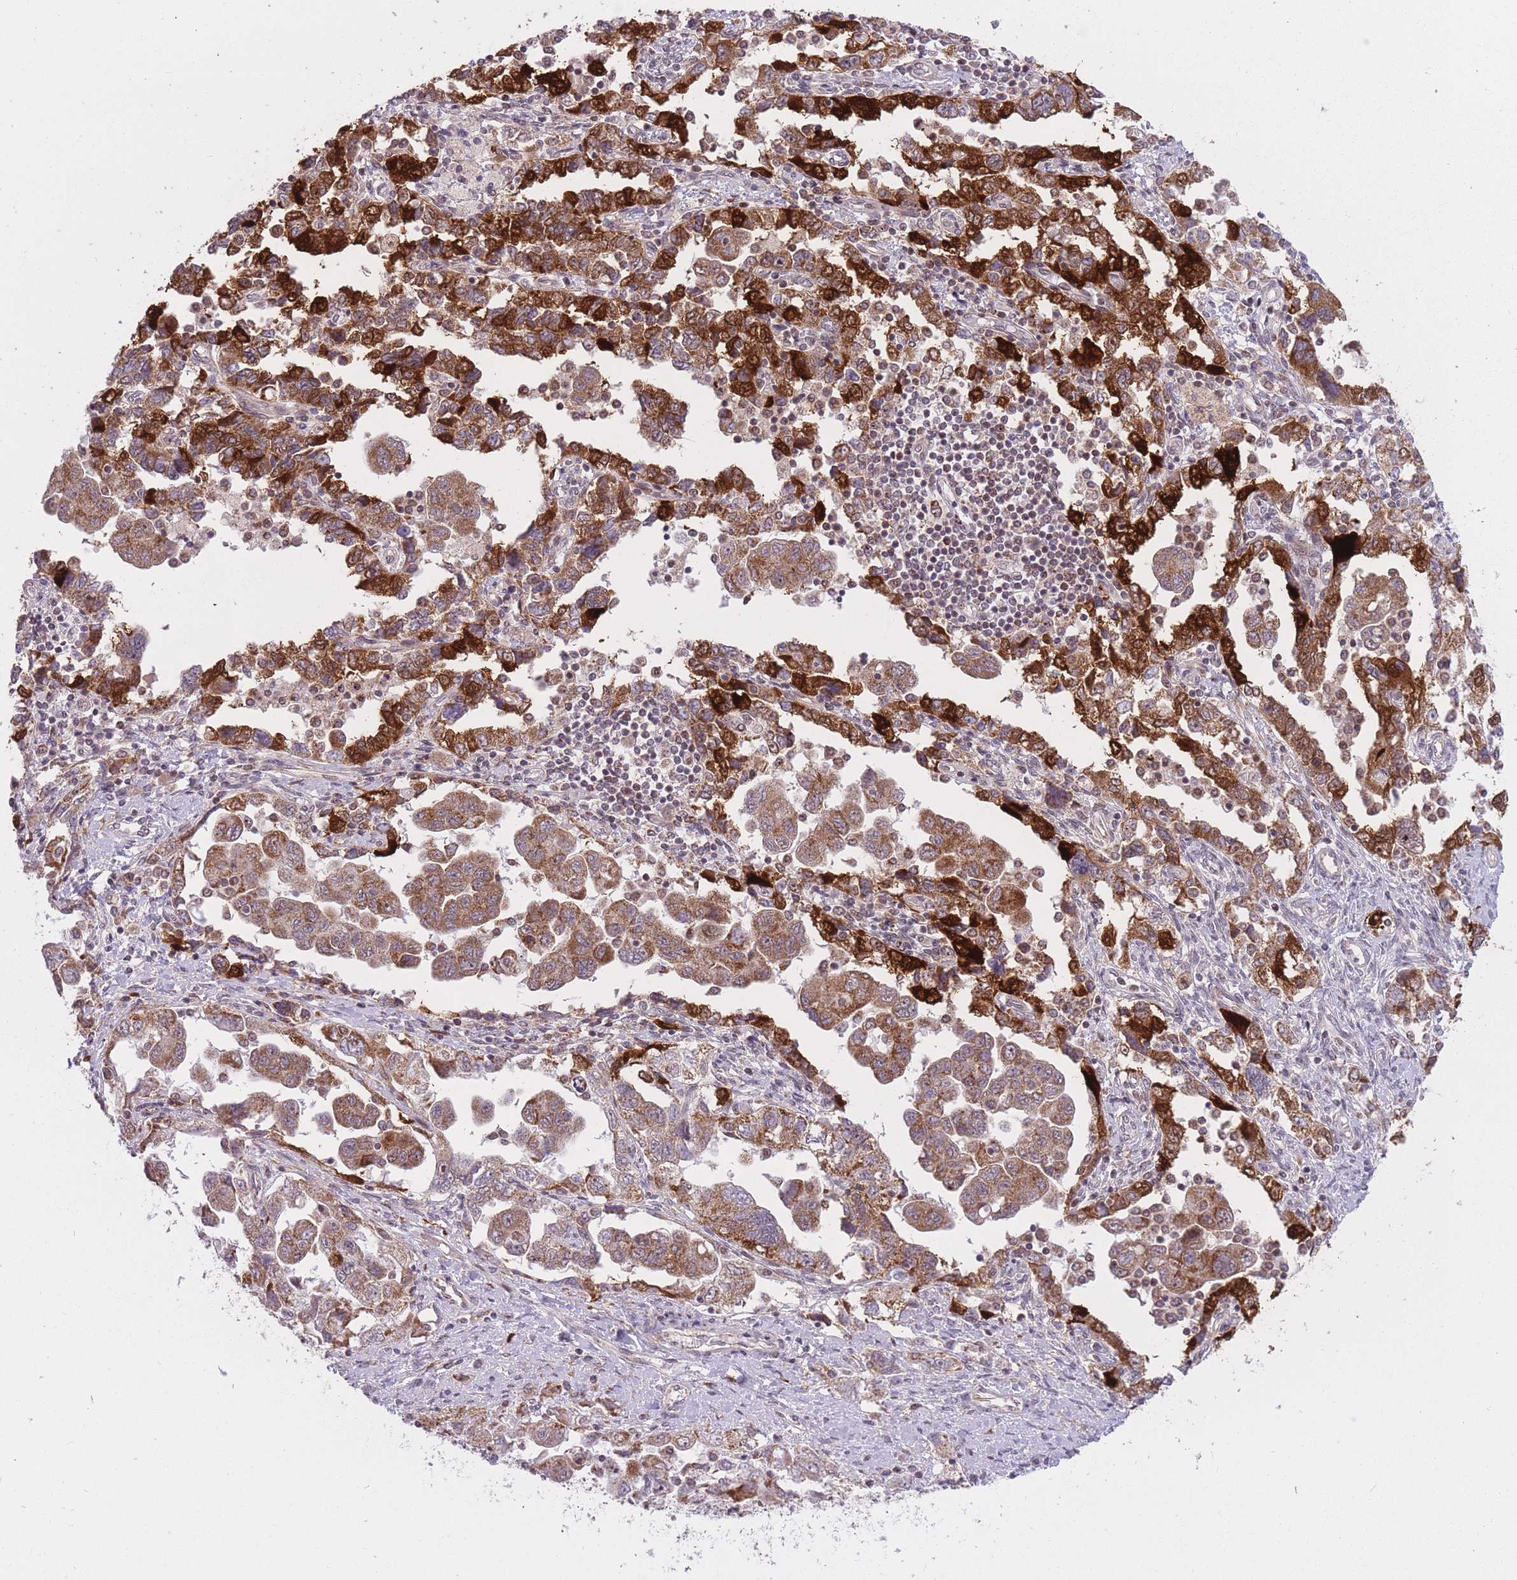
{"staining": {"intensity": "strong", "quantity": ">75%", "location": "cytoplasmic/membranous"}, "tissue": "ovarian cancer", "cell_type": "Tumor cells", "image_type": "cancer", "snomed": [{"axis": "morphology", "description": "Carcinoma, NOS"}, {"axis": "morphology", "description": "Cystadenocarcinoma, serous, NOS"}, {"axis": "topography", "description": "Ovary"}], "caption": "The histopathology image exhibits immunohistochemical staining of ovarian cancer. There is strong cytoplasmic/membranous expression is appreciated in approximately >75% of tumor cells.", "gene": "DPYSL4", "patient": {"sex": "female", "age": 69}}